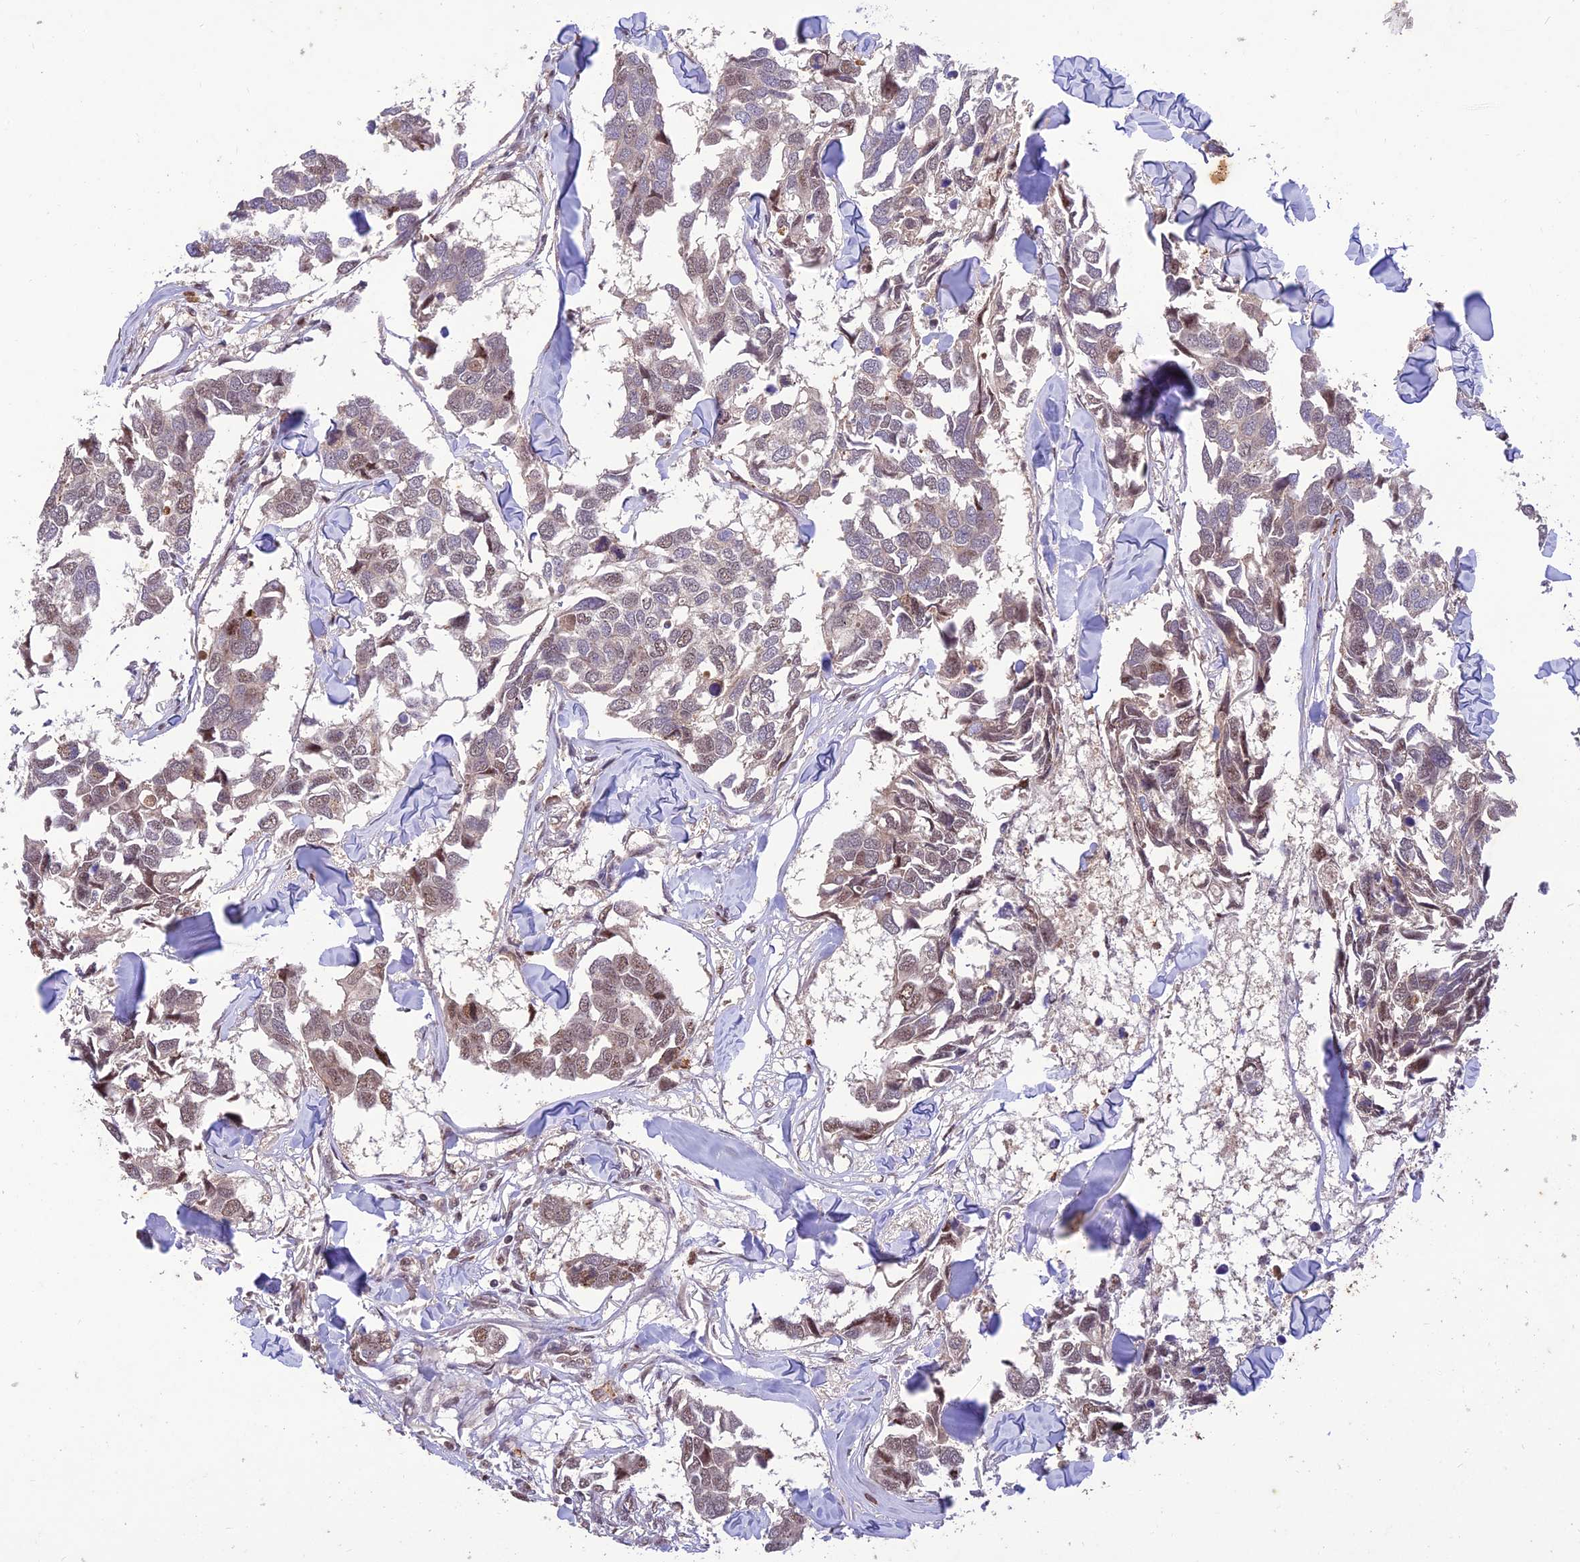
{"staining": {"intensity": "moderate", "quantity": "25%-75%", "location": "nuclear"}, "tissue": "breast cancer", "cell_type": "Tumor cells", "image_type": "cancer", "snomed": [{"axis": "morphology", "description": "Duct carcinoma"}, {"axis": "topography", "description": "Breast"}], "caption": "Immunohistochemical staining of human breast cancer exhibits medium levels of moderate nuclear staining in about 25%-75% of tumor cells.", "gene": "REV1", "patient": {"sex": "female", "age": 83}}